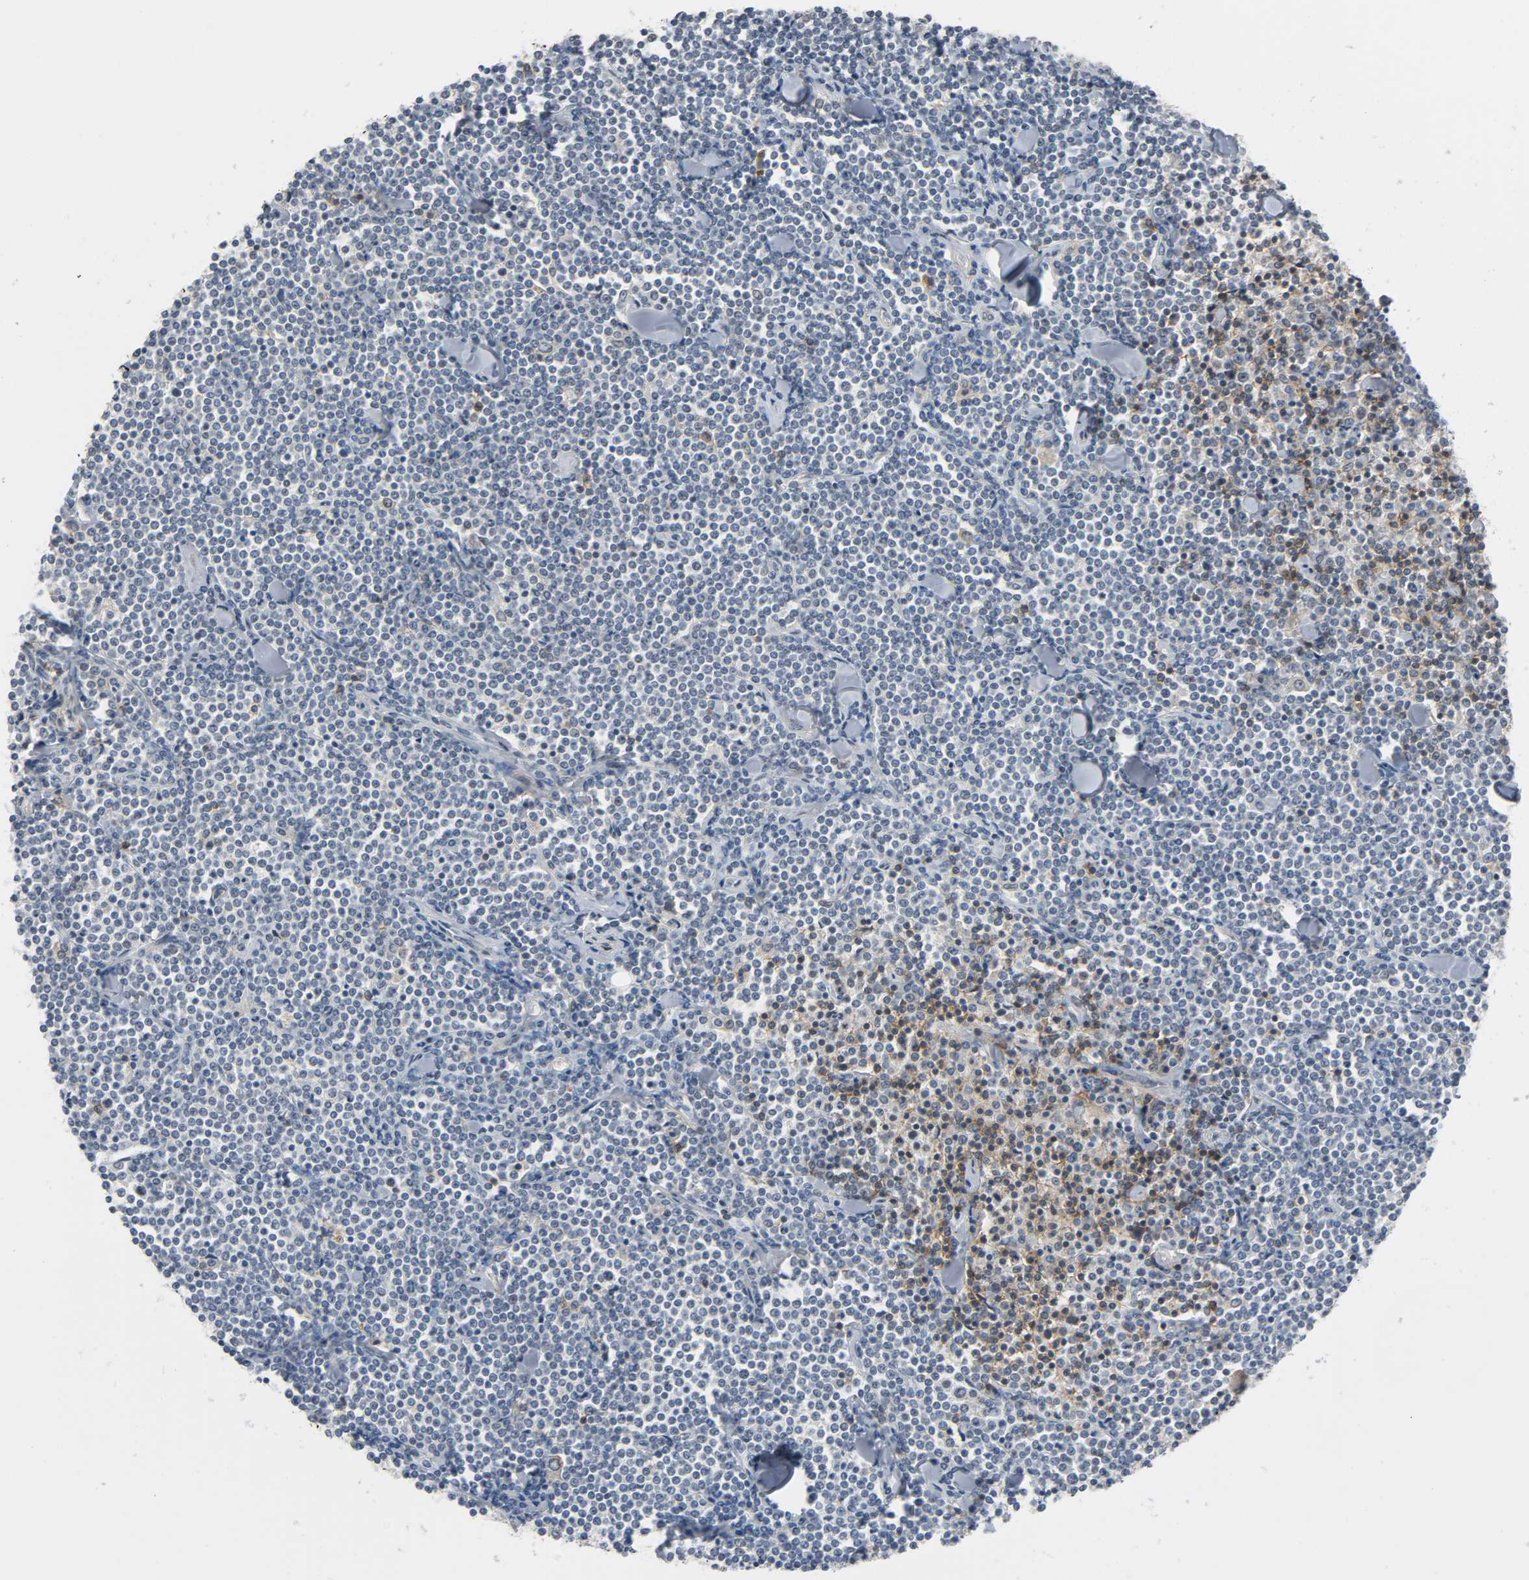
{"staining": {"intensity": "negative", "quantity": "none", "location": "none"}, "tissue": "lymphoma", "cell_type": "Tumor cells", "image_type": "cancer", "snomed": [{"axis": "morphology", "description": "Malignant lymphoma, non-Hodgkin's type, Low grade"}, {"axis": "topography", "description": "Soft tissue"}], "caption": "High power microscopy micrograph of an immunohistochemistry image of lymphoma, revealing no significant staining in tumor cells.", "gene": "CD4", "patient": {"sex": "male", "age": 92}}